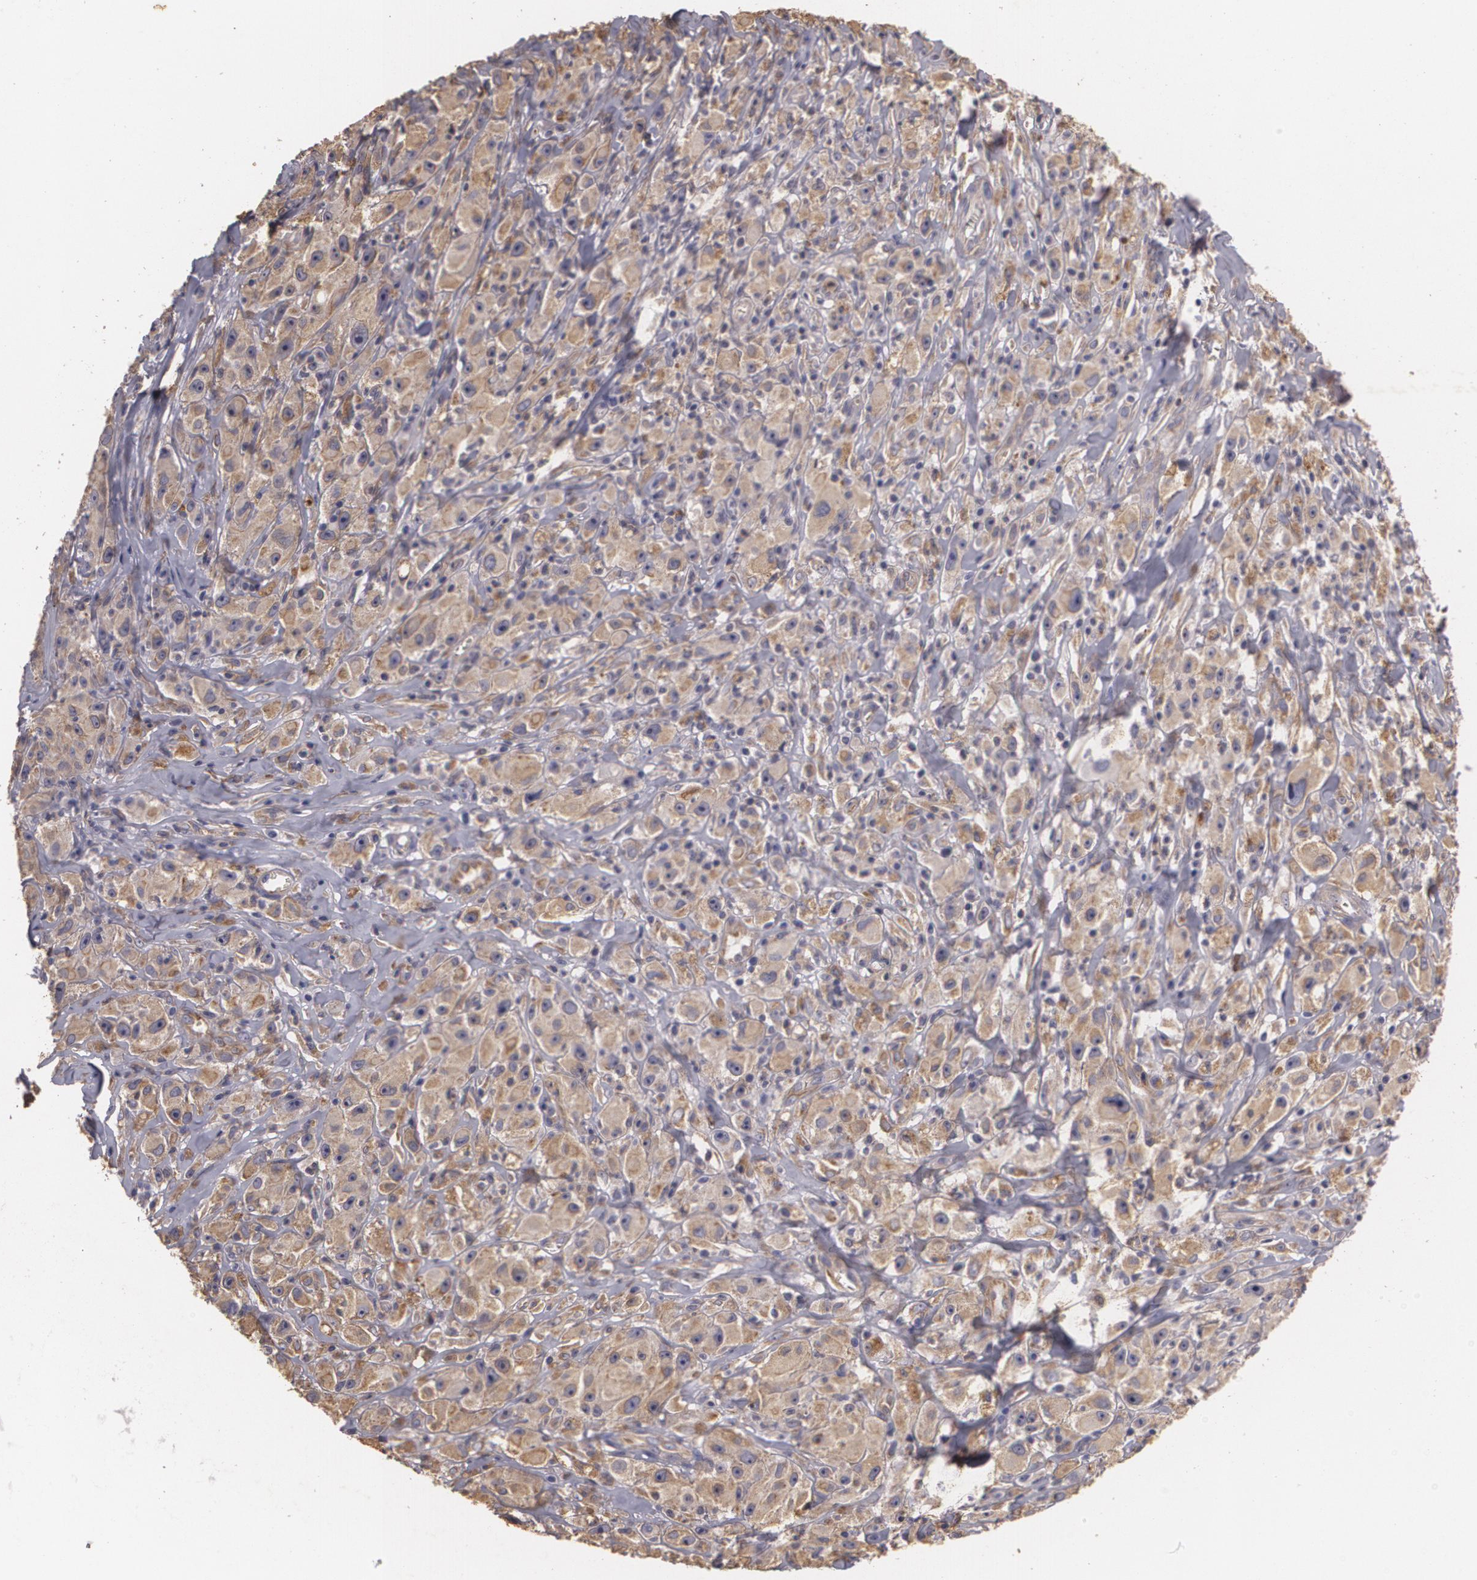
{"staining": {"intensity": "moderate", "quantity": ">75%", "location": "cytoplasmic/membranous"}, "tissue": "melanoma", "cell_type": "Tumor cells", "image_type": "cancer", "snomed": [{"axis": "morphology", "description": "Malignant melanoma, NOS"}, {"axis": "topography", "description": "Skin"}], "caption": "Melanoma was stained to show a protein in brown. There is medium levels of moderate cytoplasmic/membranous staining in about >75% of tumor cells.", "gene": "KCNA4", "patient": {"sex": "male", "age": 56}}